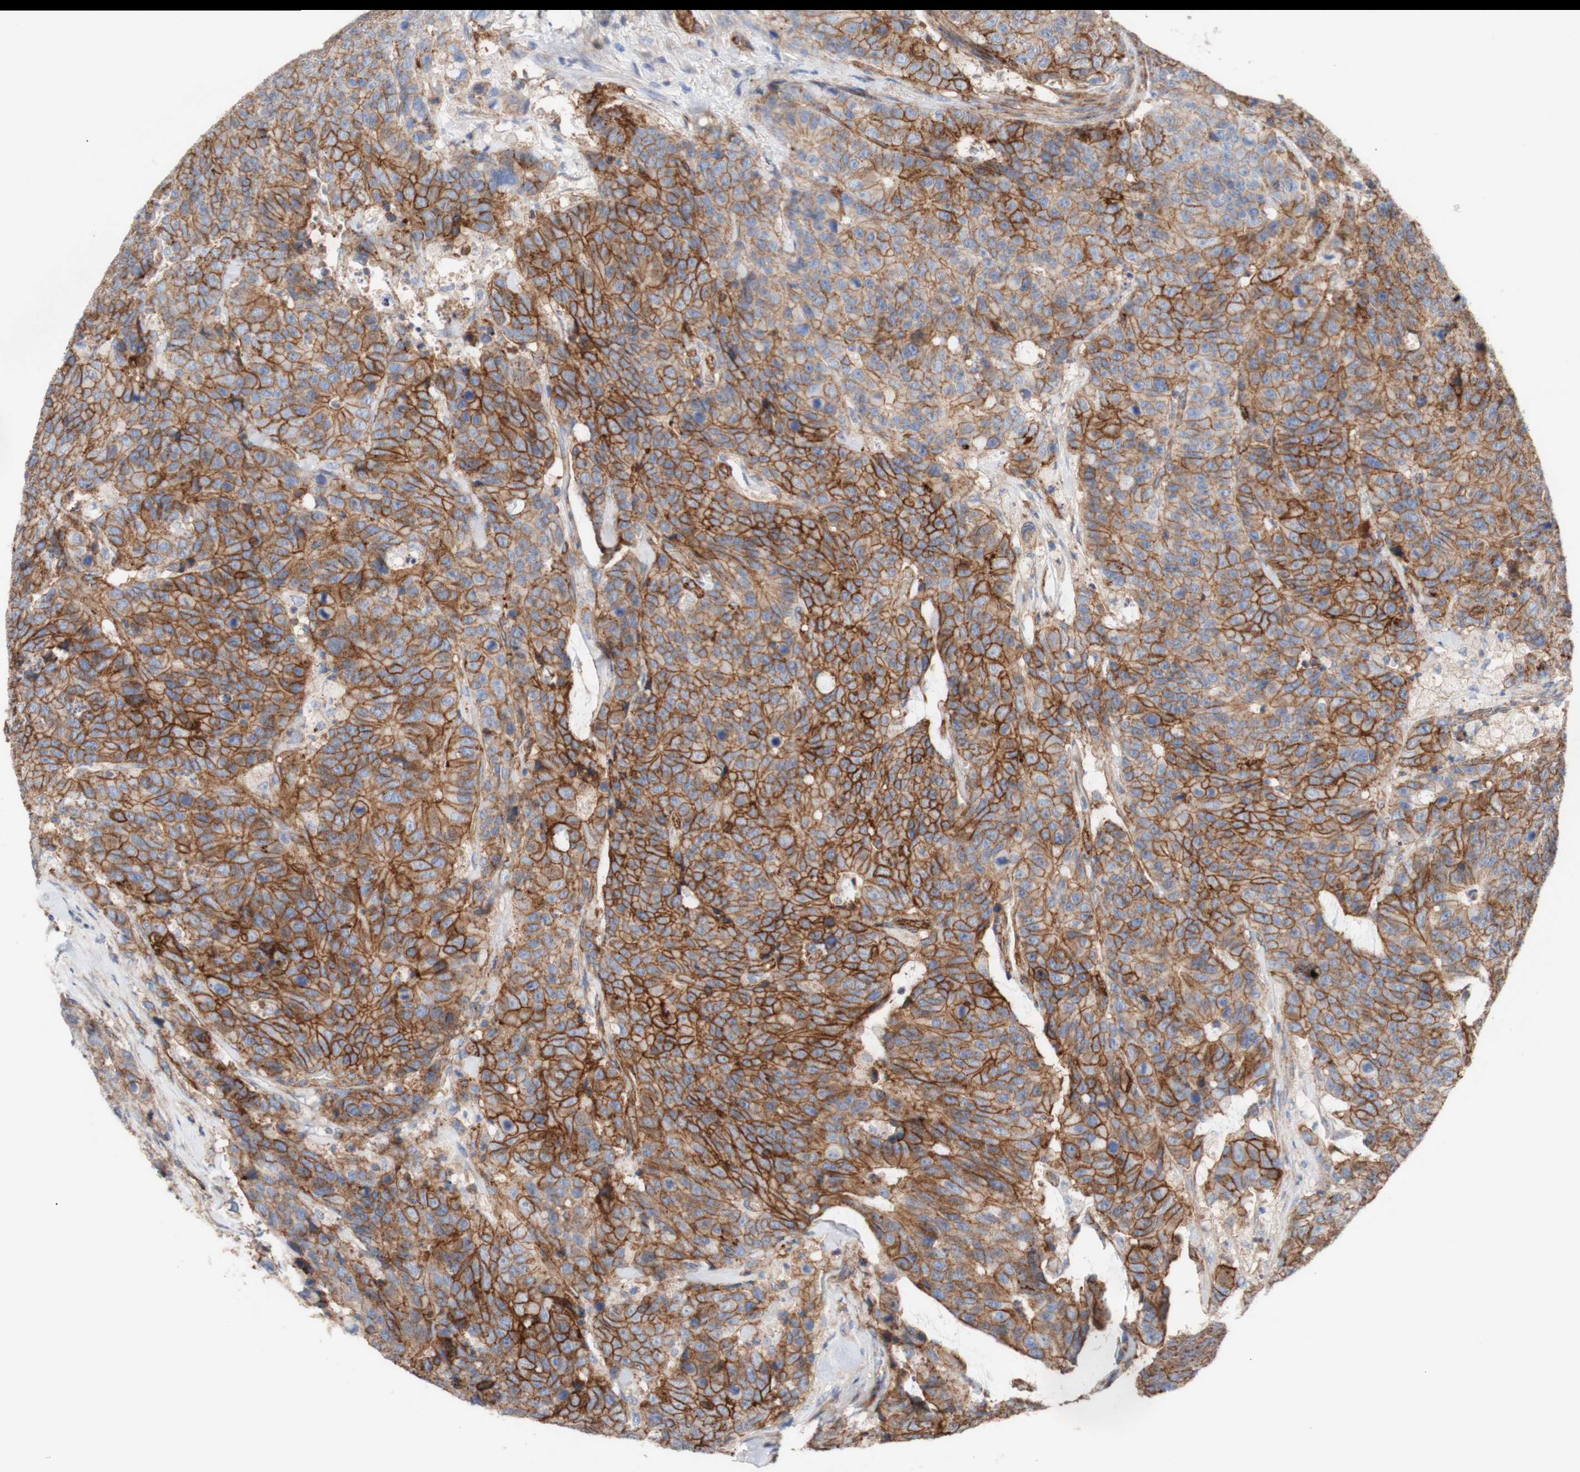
{"staining": {"intensity": "strong", "quantity": ">75%", "location": "cytoplasmic/membranous"}, "tissue": "colorectal cancer", "cell_type": "Tumor cells", "image_type": "cancer", "snomed": [{"axis": "morphology", "description": "Adenocarcinoma, NOS"}, {"axis": "topography", "description": "Colon"}], "caption": "High-power microscopy captured an immunohistochemistry image of colorectal adenocarcinoma, revealing strong cytoplasmic/membranous expression in about >75% of tumor cells.", "gene": "ATP2A3", "patient": {"sex": "female", "age": 86}}